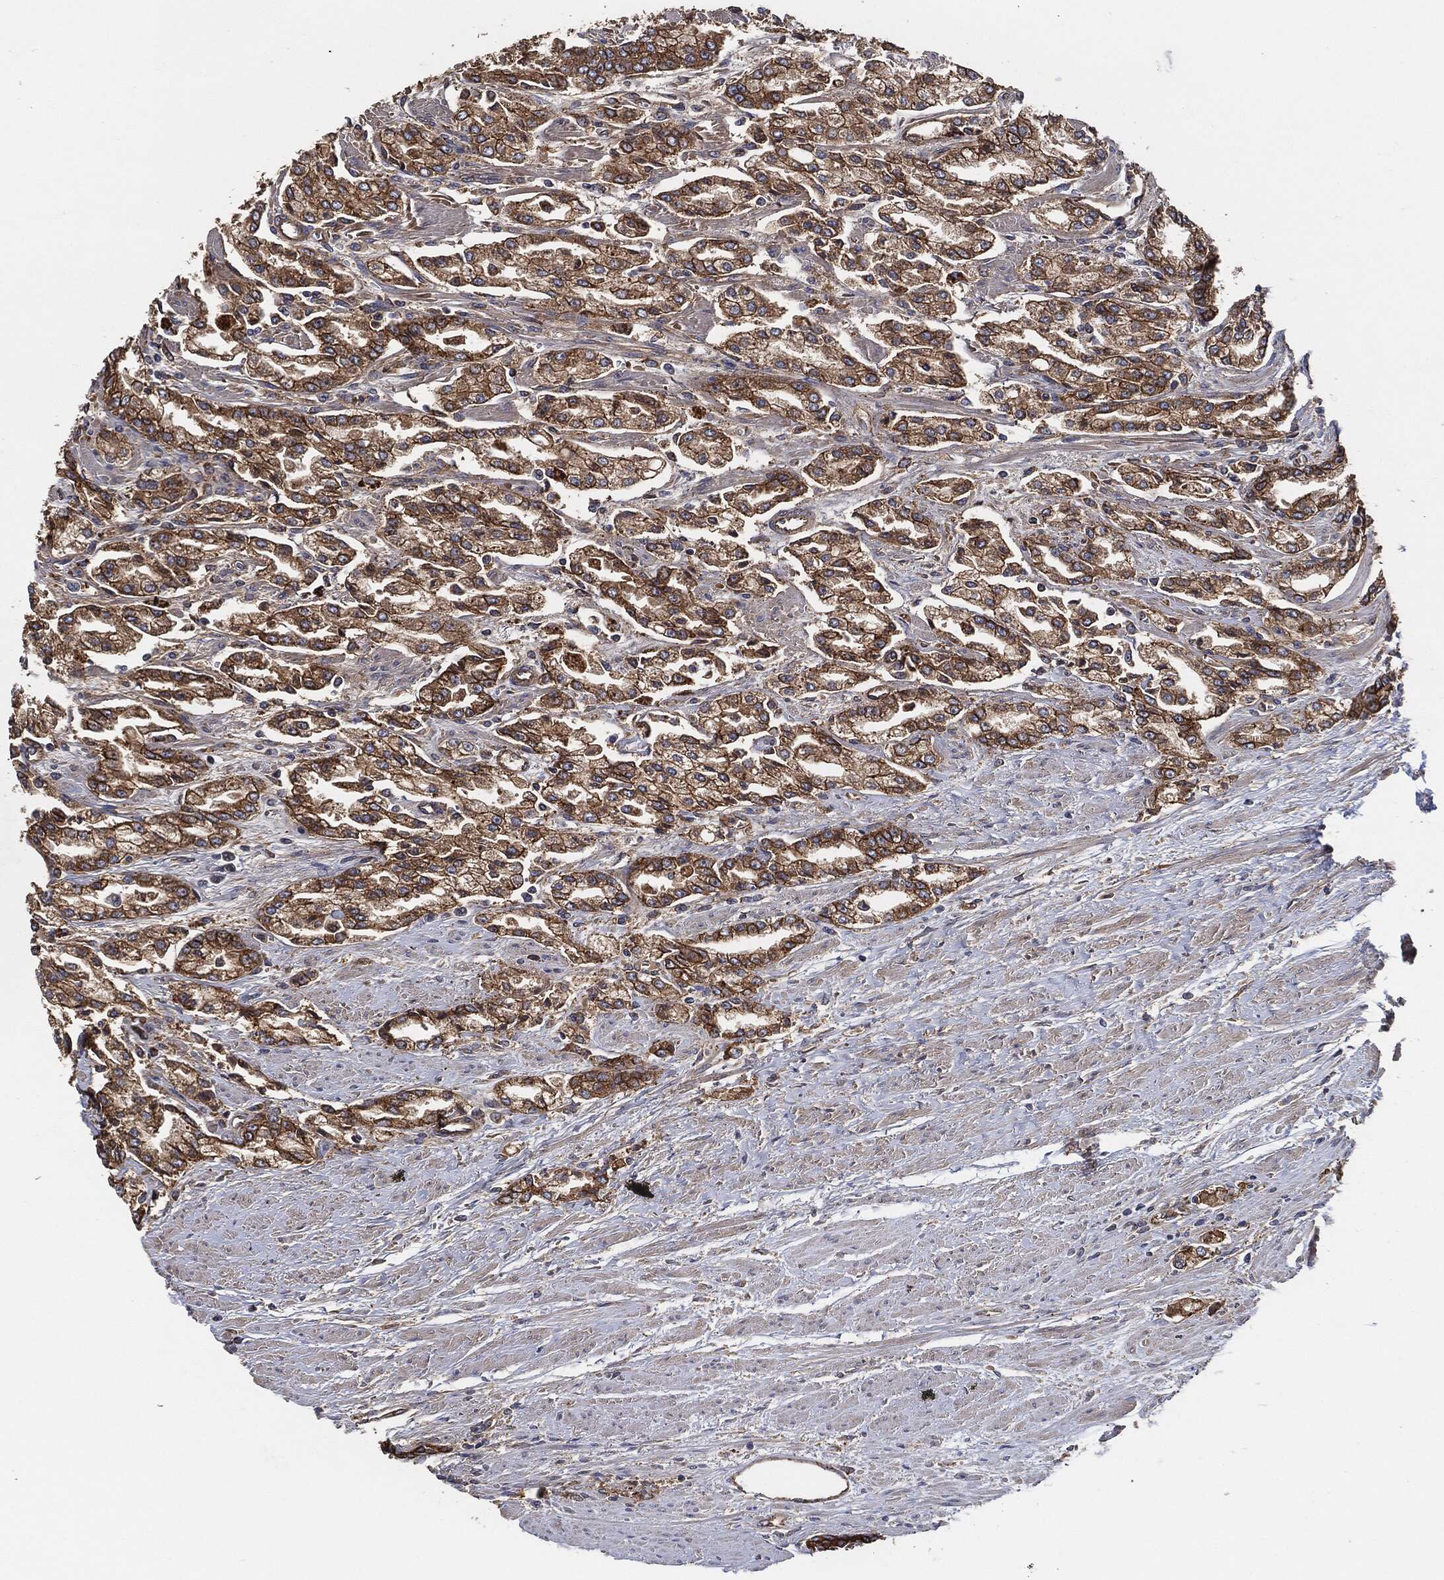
{"staining": {"intensity": "strong", "quantity": ">75%", "location": "cytoplasmic/membranous"}, "tissue": "prostate cancer", "cell_type": "Tumor cells", "image_type": "cancer", "snomed": [{"axis": "morphology", "description": "Adenocarcinoma, Medium grade"}, {"axis": "topography", "description": "Prostate"}], "caption": "DAB (3,3'-diaminobenzidine) immunohistochemical staining of prostate medium-grade adenocarcinoma shows strong cytoplasmic/membranous protein positivity in about >75% of tumor cells.", "gene": "CTNNA1", "patient": {"sex": "male", "age": 71}}